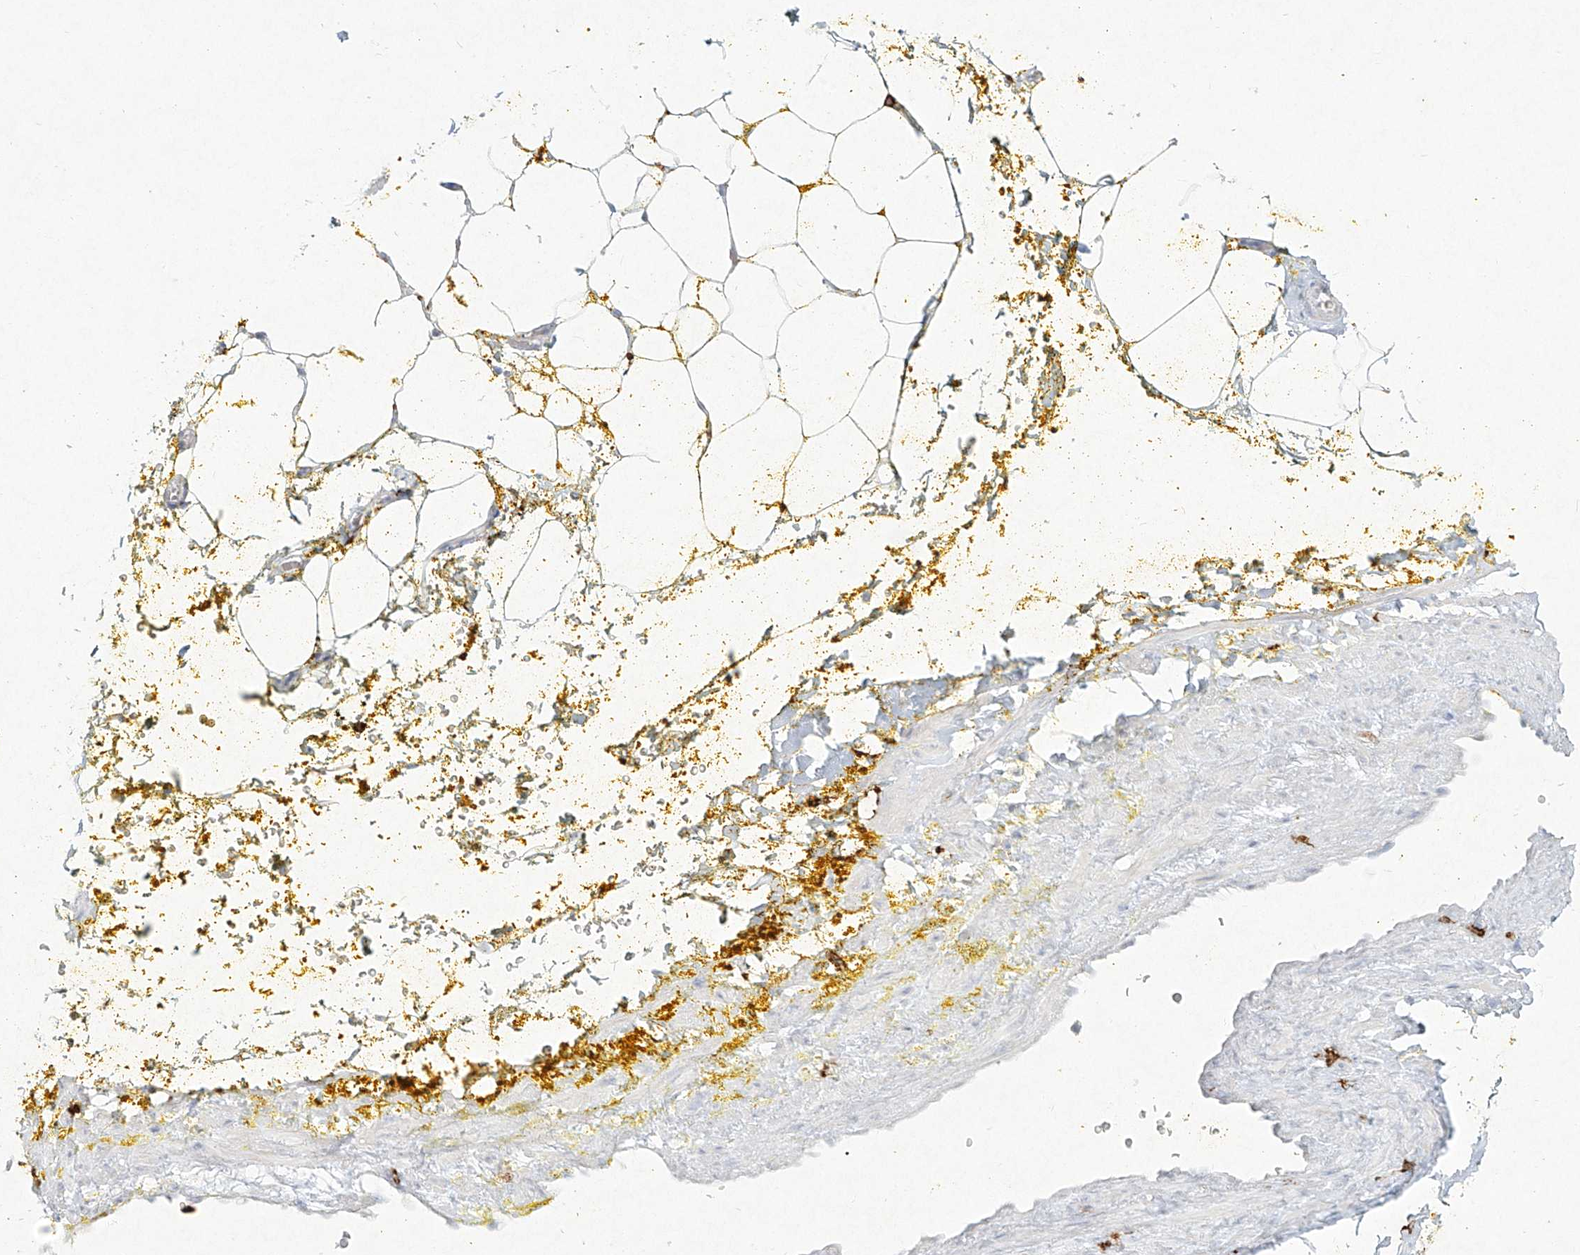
{"staining": {"intensity": "negative", "quantity": "none", "location": "none"}, "tissue": "adipose tissue", "cell_type": "Adipocytes", "image_type": "normal", "snomed": [{"axis": "morphology", "description": "Normal tissue, NOS"}, {"axis": "morphology", "description": "Adenocarcinoma, Low grade"}, {"axis": "topography", "description": "Prostate"}, {"axis": "topography", "description": "Peripheral nerve tissue"}], "caption": "IHC image of unremarkable adipose tissue: adipose tissue stained with DAB shows no significant protein staining in adipocytes.", "gene": "CD209", "patient": {"sex": "male", "age": 63}}